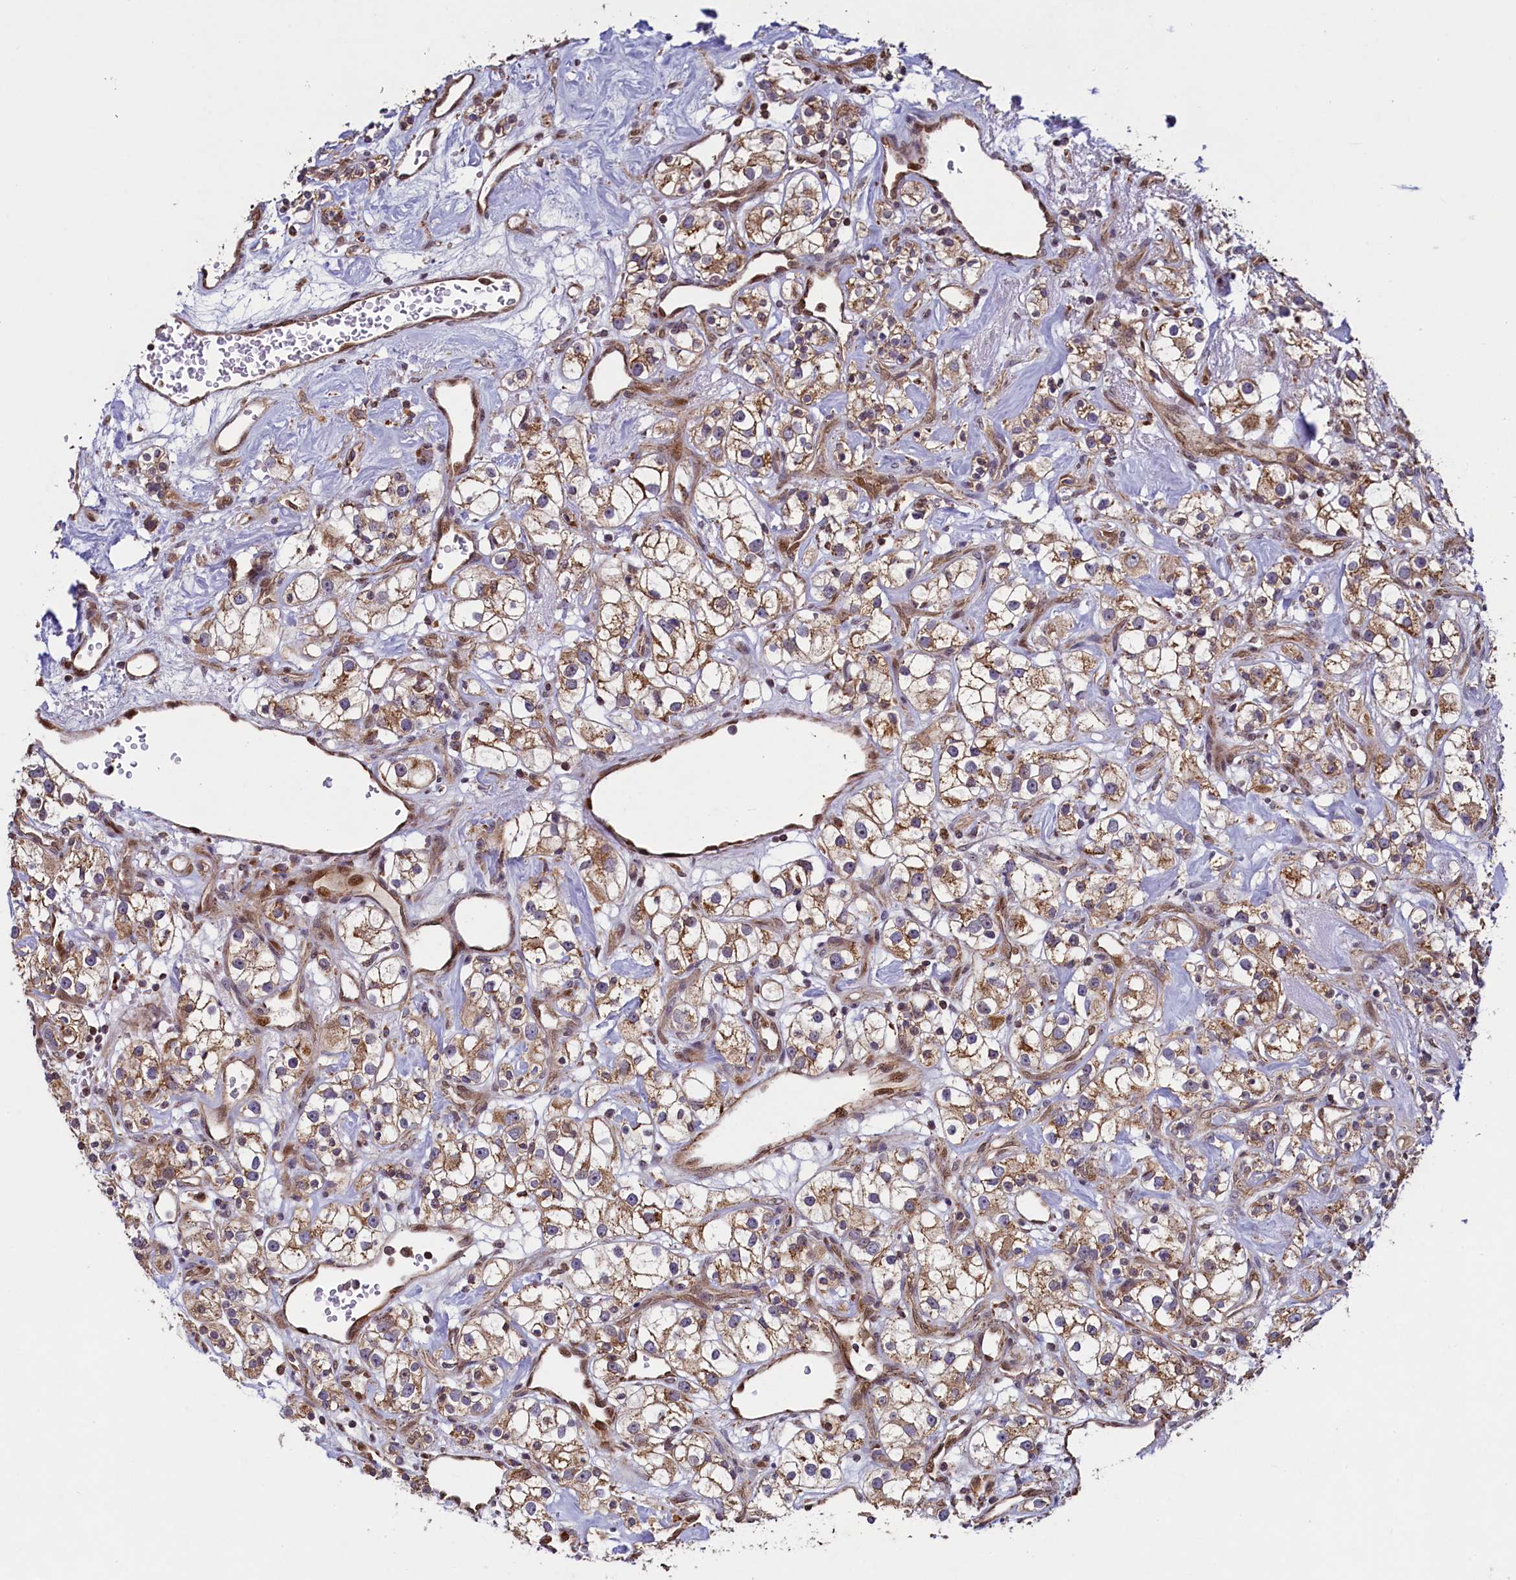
{"staining": {"intensity": "moderate", "quantity": ">75%", "location": "cytoplasmic/membranous"}, "tissue": "renal cancer", "cell_type": "Tumor cells", "image_type": "cancer", "snomed": [{"axis": "morphology", "description": "Adenocarcinoma, NOS"}, {"axis": "topography", "description": "Kidney"}], "caption": "Immunohistochemistry (IHC) (DAB) staining of adenocarcinoma (renal) reveals moderate cytoplasmic/membranous protein positivity in about >75% of tumor cells. Nuclei are stained in blue.", "gene": "ZNF577", "patient": {"sex": "male", "age": 77}}